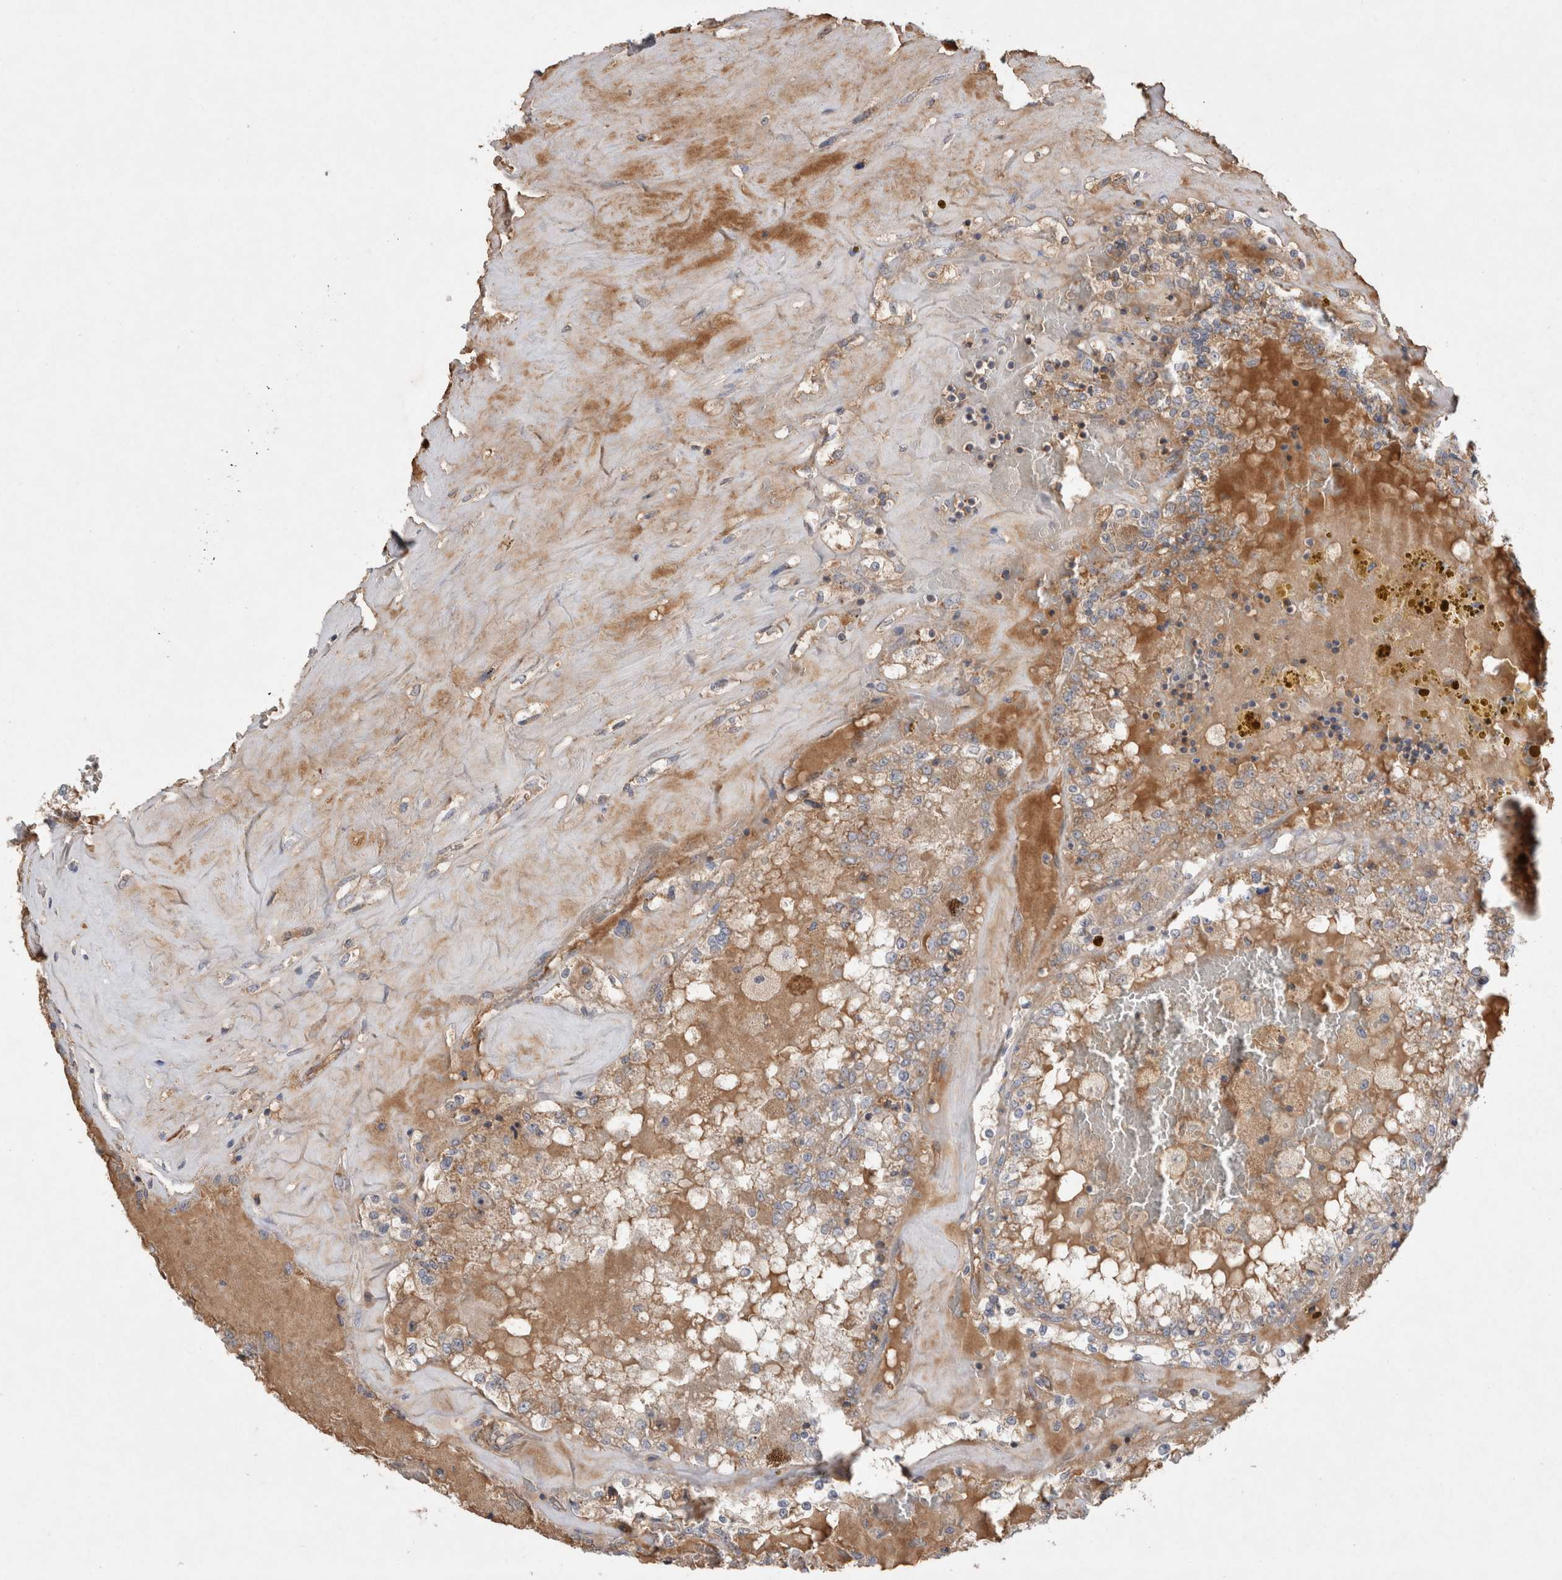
{"staining": {"intensity": "moderate", "quantity": "25%-75%", "location": "cytoplasmic/membranous"}, "tissue": "renal cancer", "cell_type": "Tumor cells", "image_type": "cancer", "snomed": [{"axis": "morphology", "description": "Adenocarcinoma, NOS"}, {"axis": "topography", "description": "Kidney"}], "caption": "There is medium levels of moderate cytoplasmic/membranous expression in tumor cells of adenocarcinoma (renal), as demonstrated by immunohistochemical staining (brown color).", "gene": "MRPS28", "patient": {"sex": "female", "age": 56}}